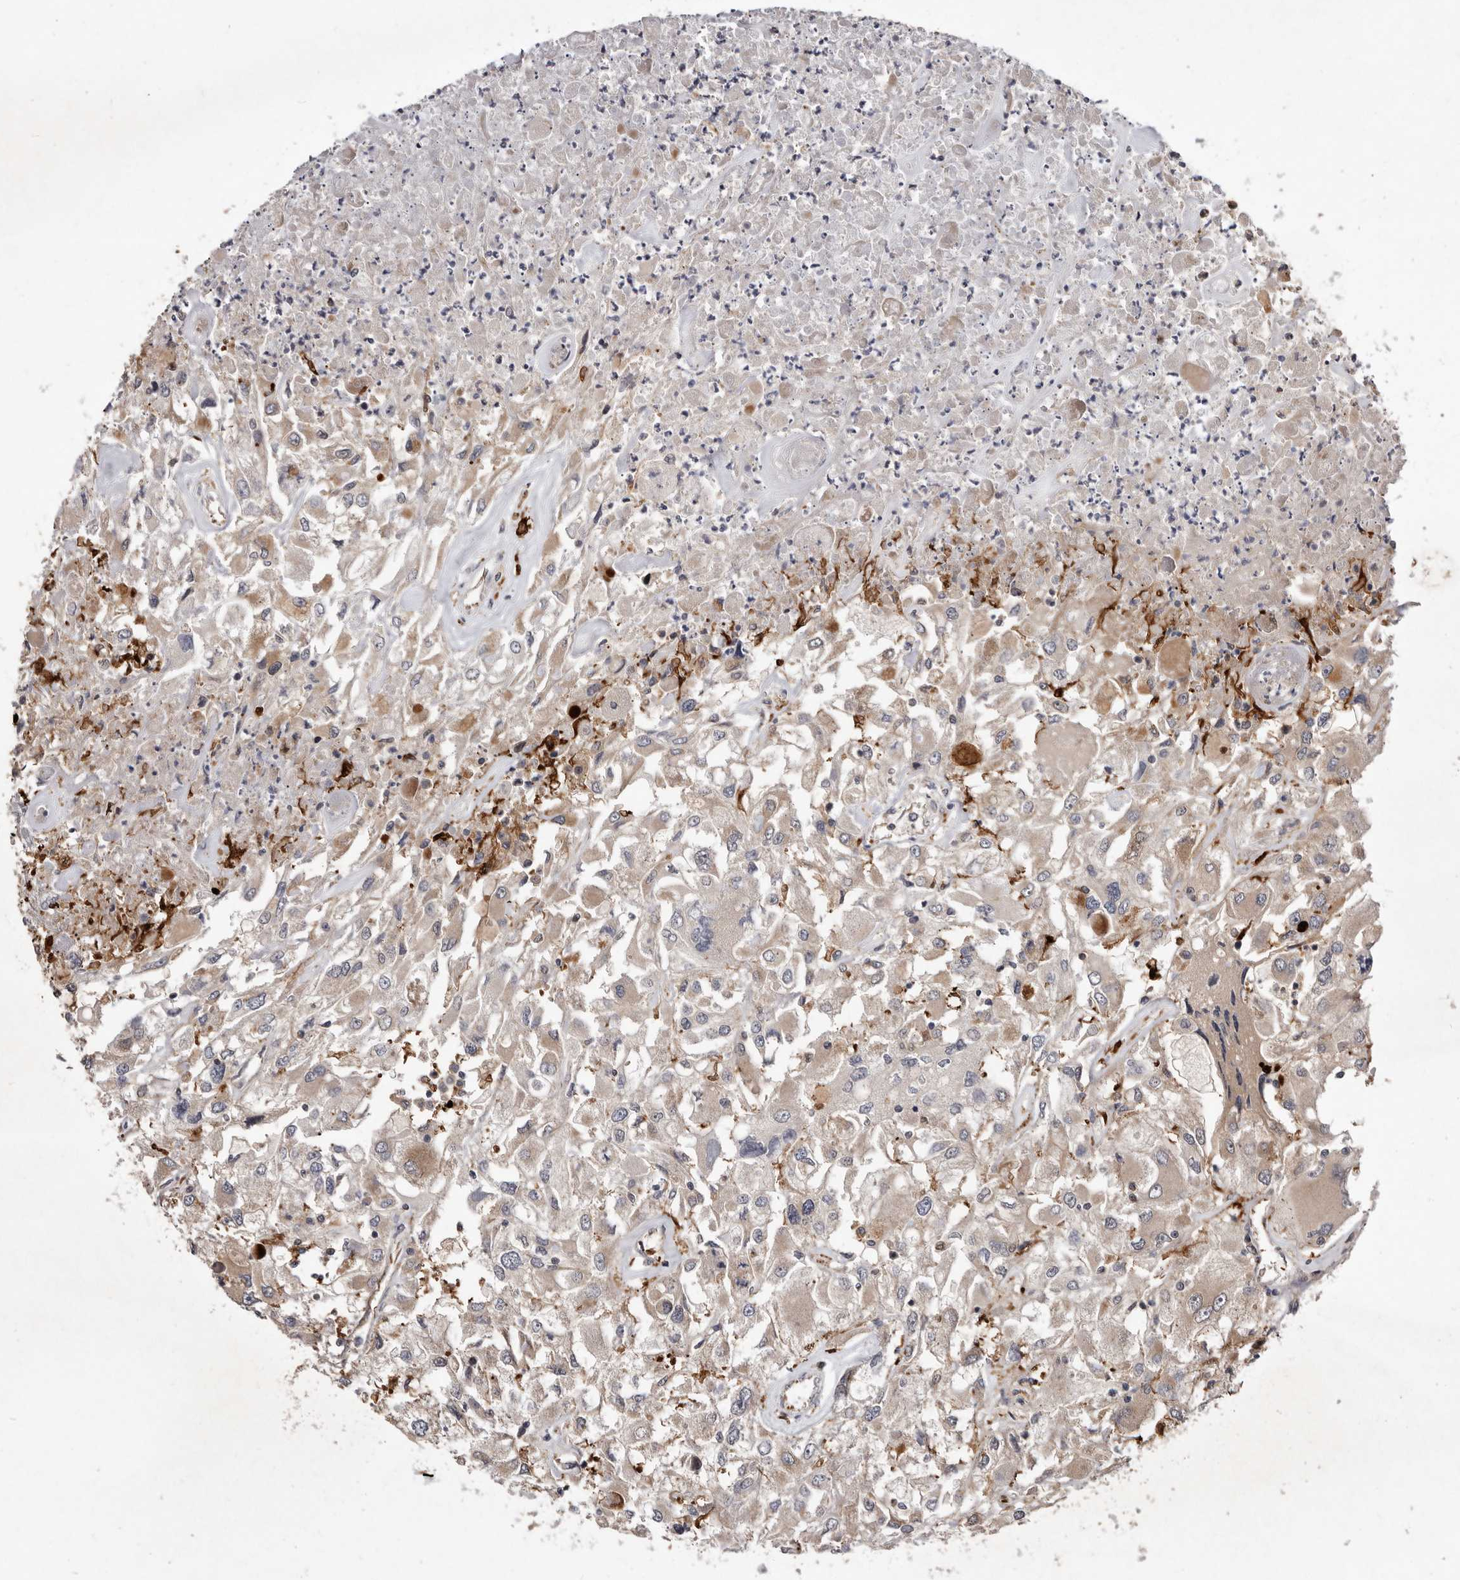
{"staining": {"intensity": "weak", "quantity": "<25%", "location": "cytoplasmic/membranous"}, "tissue": "renal cancer", "cell_type": "Tumor cells", "image_type": "cancer", "snomed": [{"axis": "morphology", "description": "Adenocarcinoma, NOS"}, {"axis": "topography", "description": "Kidney"}], "caption": "Immunohistochemistry (IHC) image of neoplastic tissue: renal adenocarcinoma stained with DAB exhibits no significant protein positivity in tumor cells.", "gene": "FLAD1", "patient": {"sex": "female", "age": 52}}